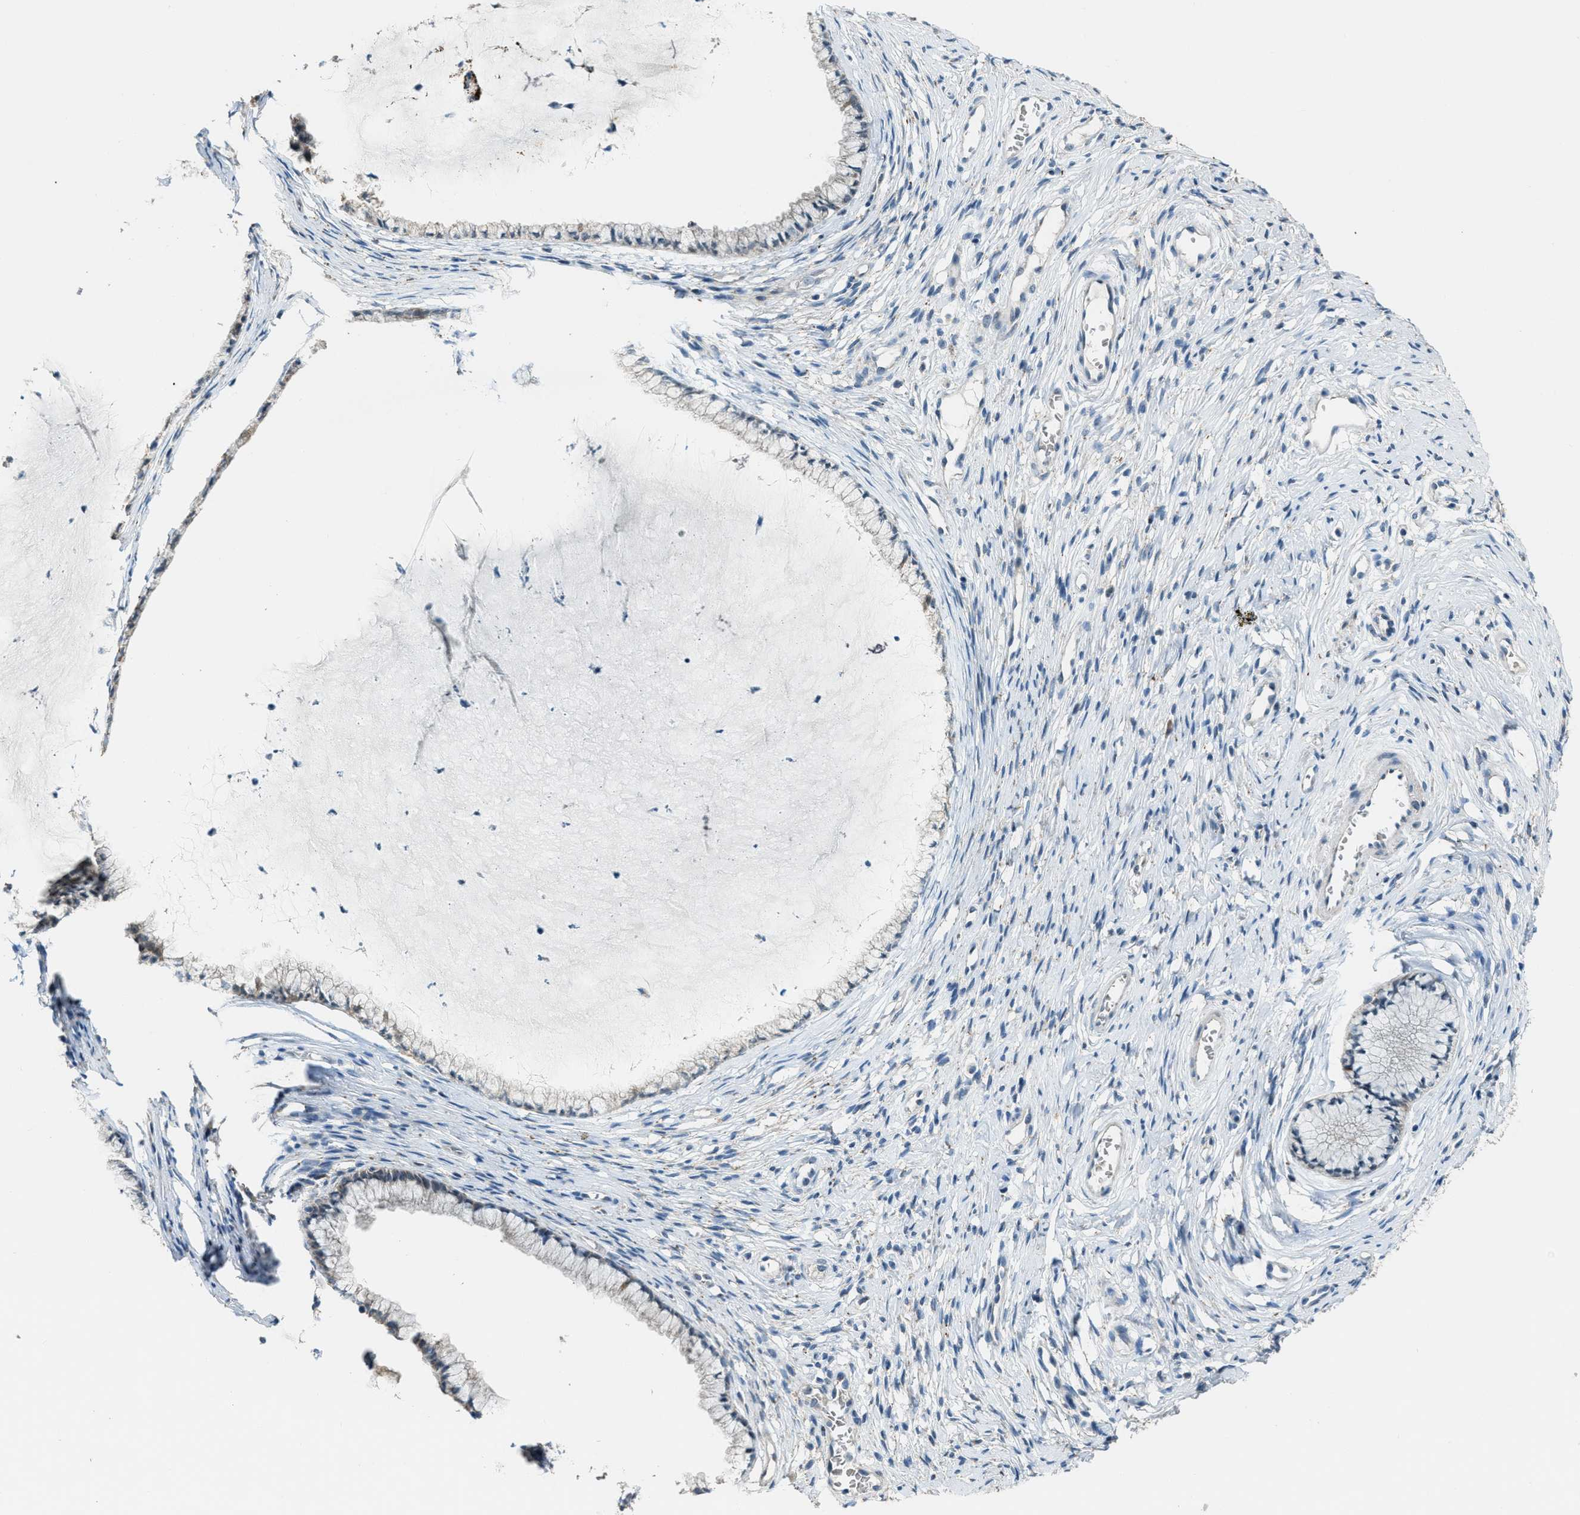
{"staining": {"intensity": "negative", "quantity": "none", "location": "none"}, "tissue": "cervix", "cell_type": "Glandular cells", "image_type": "normal", "snomed": [{"axis": "morphology", "description": "Normal tissue, NOS"}, {"axis": "topography", "description": "Cervix"}], "caption": "Photomicrograph shows no significant protein staining in glandular cells of unremarkable cervix. (DAB immunohistochemistry (IHC) visualized using brightfield microscopy, high magnification).", "gene": "CDON", "patient": {"sex": "female", "age": 77}}